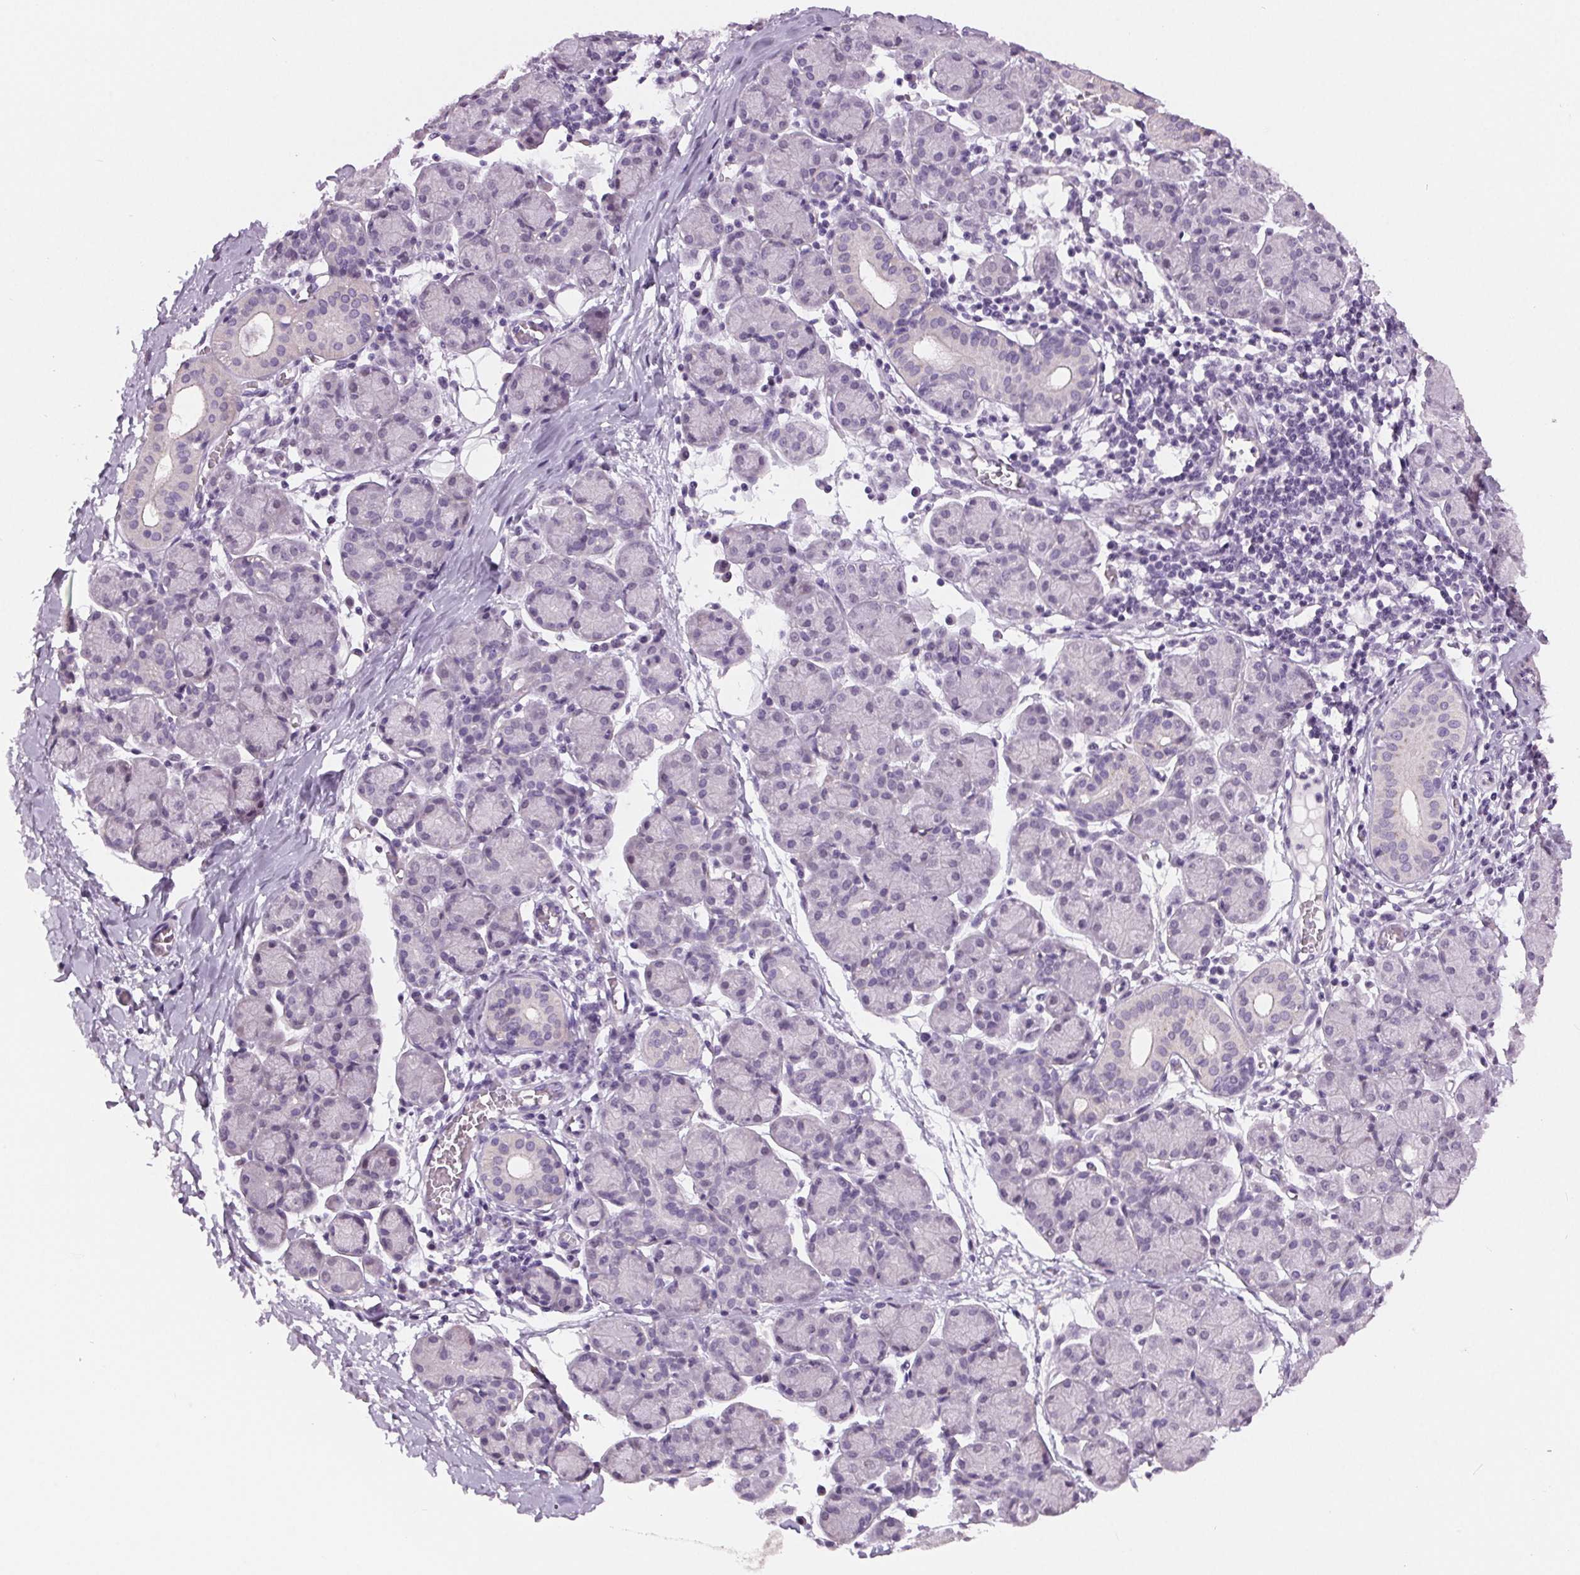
{"staining": {"intensity": "negative", "quantity": "none", "location": "none"}, "tissue": "salivary gland", "cell_type": "Glandular cells", "image_type": "normal", "snomed": [{"axis": "morphology", "description": "Normal tissue, NOS"}, {"axis": "morphology", "description": "Inflammation, NOS"}, {"axis": "topography", "description": "Lymph node"}, {"axis": "topography", "description": "Salivary gland"}], "caption": "Glandular cells show no significant positivity in unremarkable salivary gland. (Immunohistochemistry, brightfield microscopy, high magnification).", "gene": "MISP", "patient": {"sex": "male", "age": 3}}